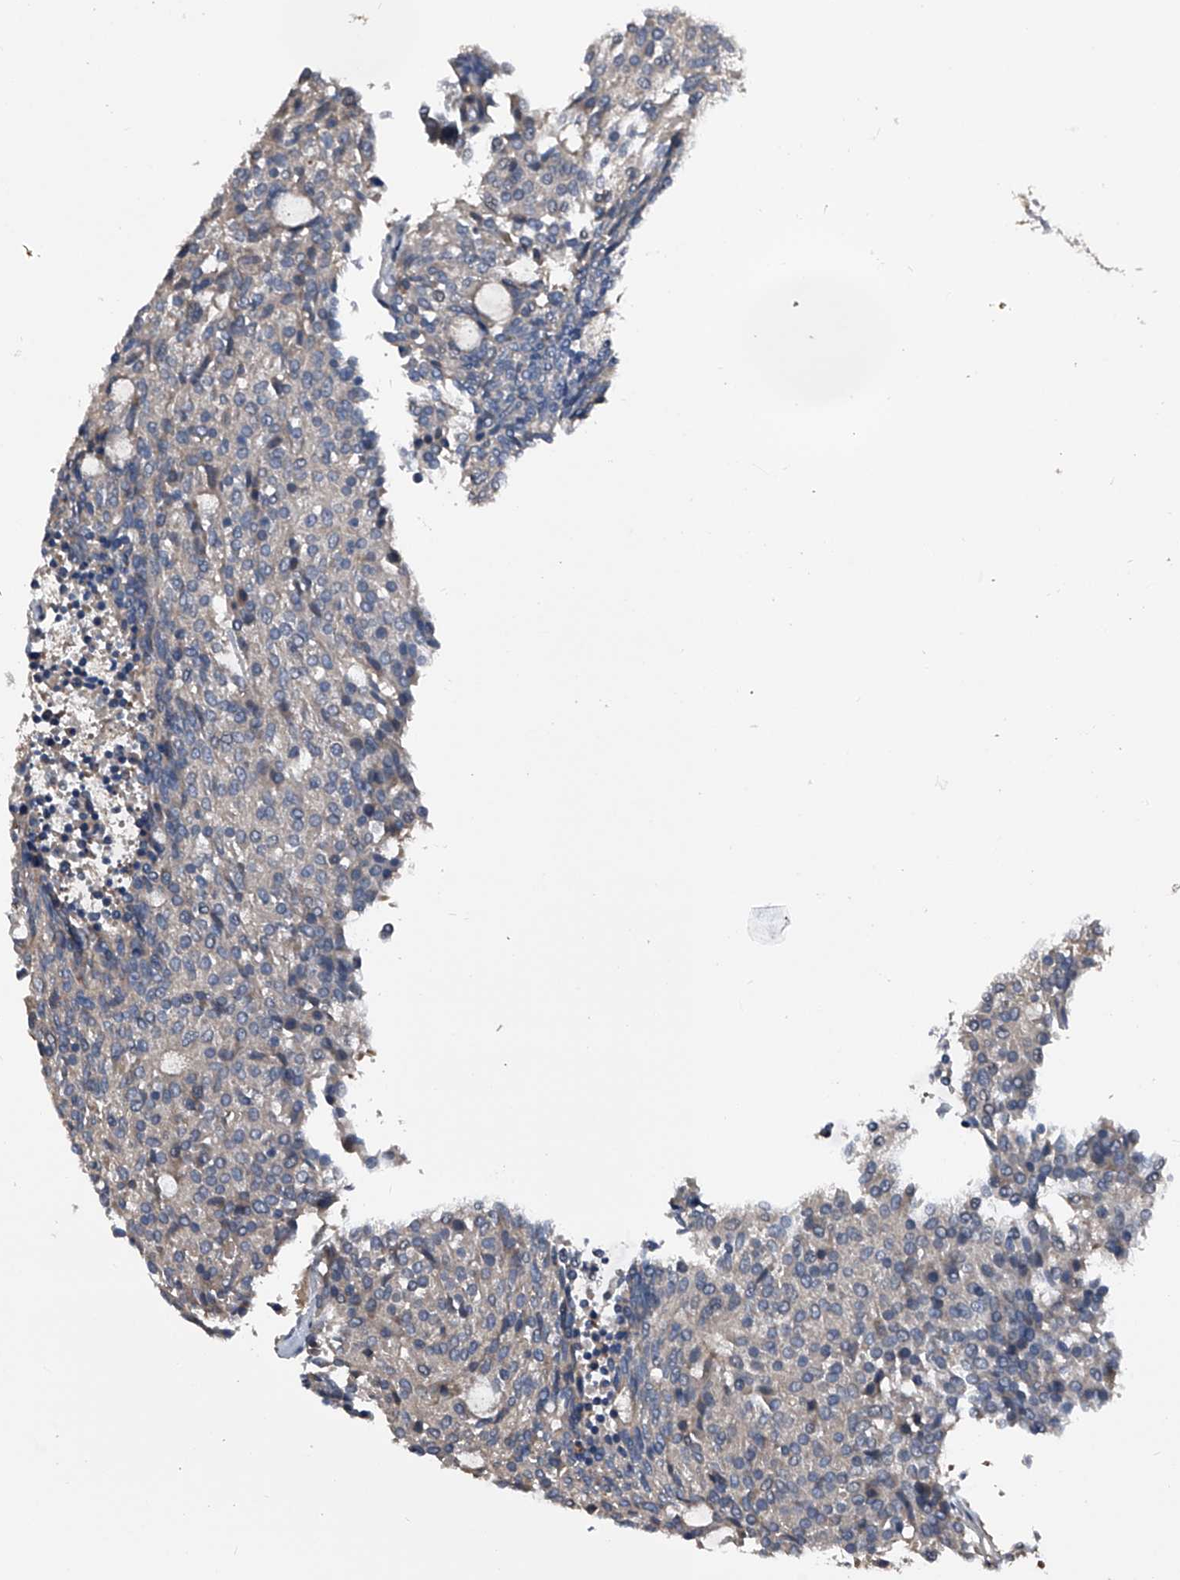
{"staining": {"intensity": "negative", "quantity": "none", "location": "none"}, "tissue": "carcinoid", "cell_type": "Tumor cells", "image_type": "cancer", "snomed": [{"axis": "morphology", "description": "Carcinoid, malignant, NOS"}, {"axis": "topography", "description": "Pancreas"}], "caption": "Carcinoid (malignant) stained for a protein using immunohistochemistry reveals no positivity tumor cells.", "gene": "KIF13A", "patient": {"sex": "female", "age": 54}}